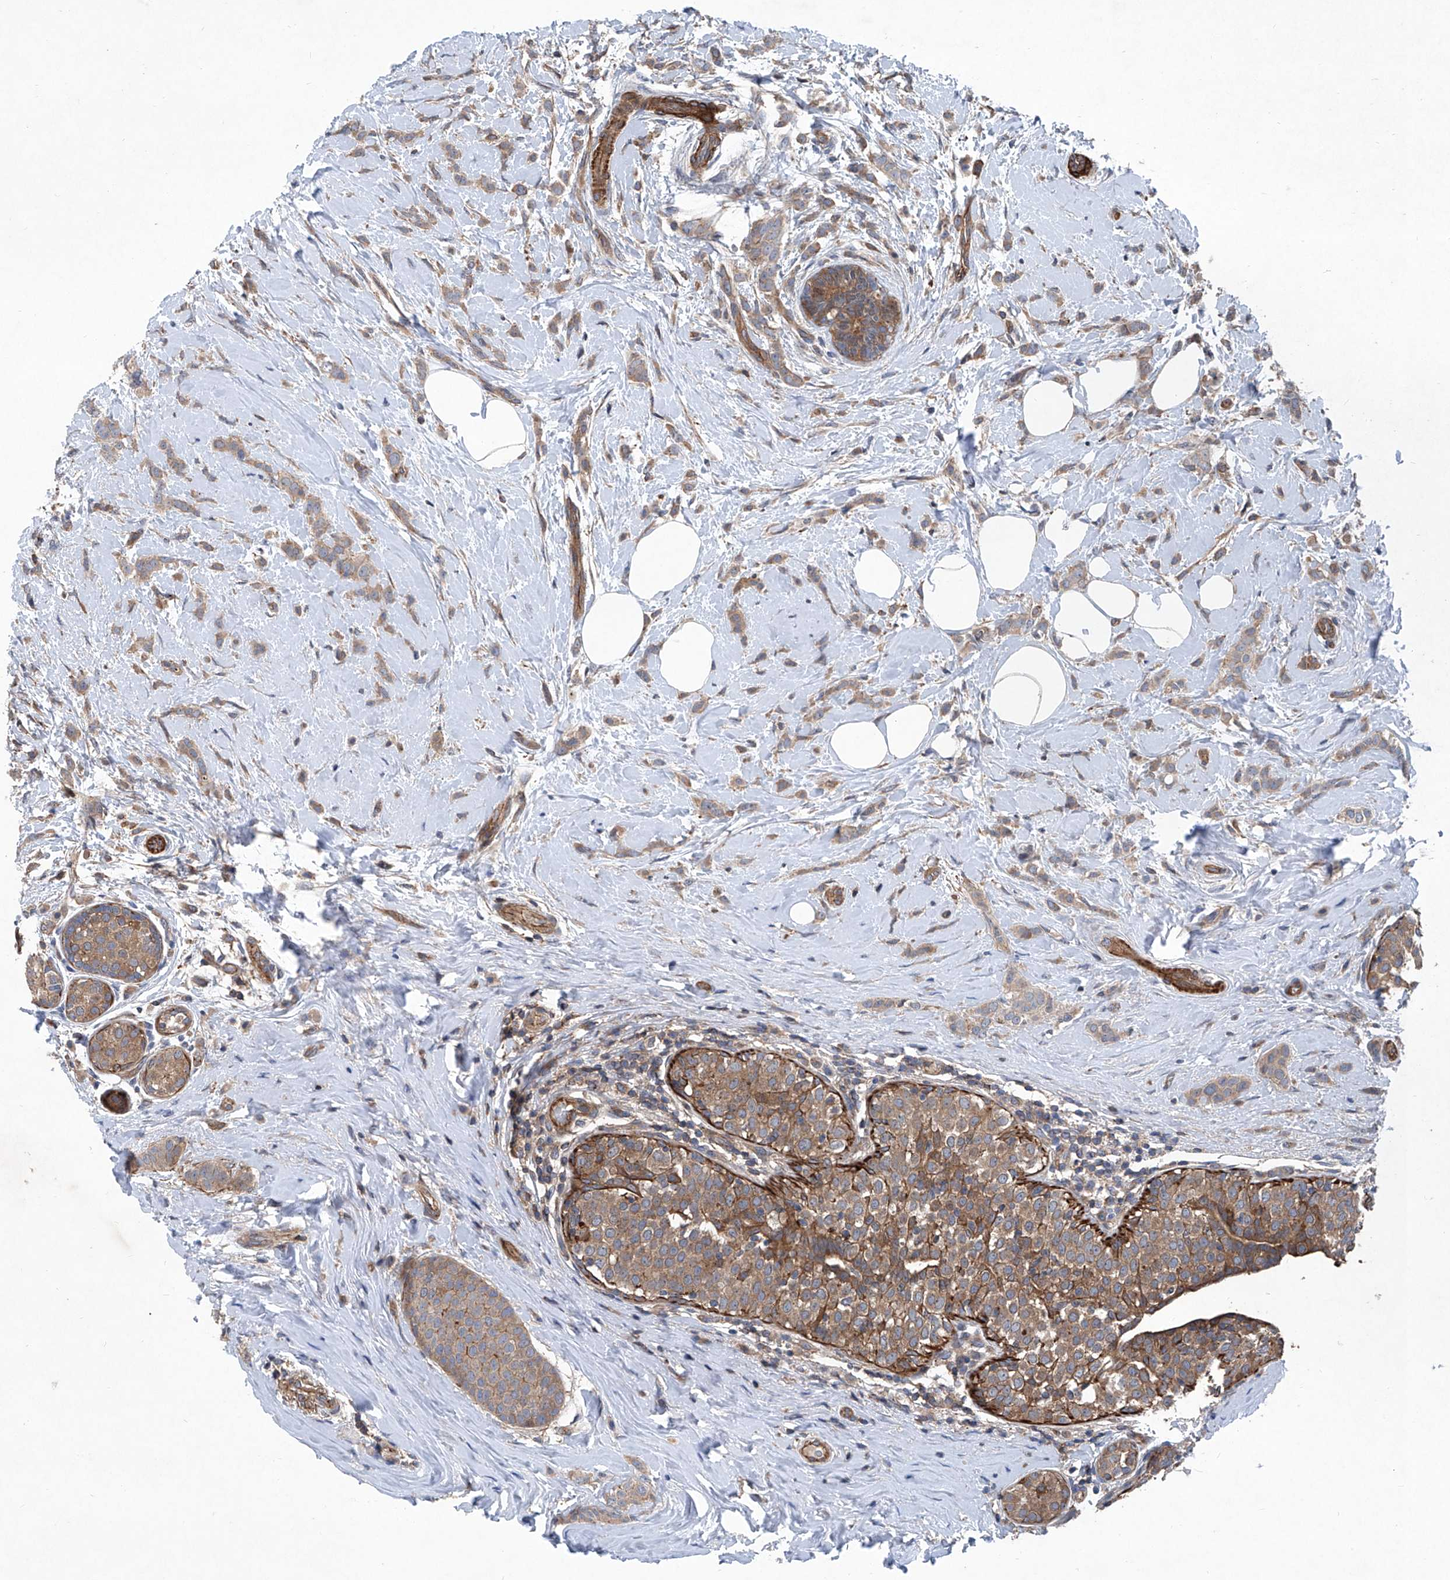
{"staining": {"intensity": "moderate", "quantity": ">75%", "location": "cytoplasmic/membranous"}, "tissue": "breast cancer", "cell_type": "Tumor cells", "image_type": "cancer", "snomed": [{"axis": "morphology", "description": "Lobular carcinoma, in situ"}, {"axis": "morphology", "description": "Lobular carcinoma"}, {"axis": "topography", "description": "Breast"}], "caption": "Immunohistochemical staining of breast cancer (lobular carcinoma) reveals medium levels of moderate cytoplasmic/membranous protein staining in about >75% of tumor cells.", "gene": "NT5C3A", "patient": {"sex": "female", "age": 41}}